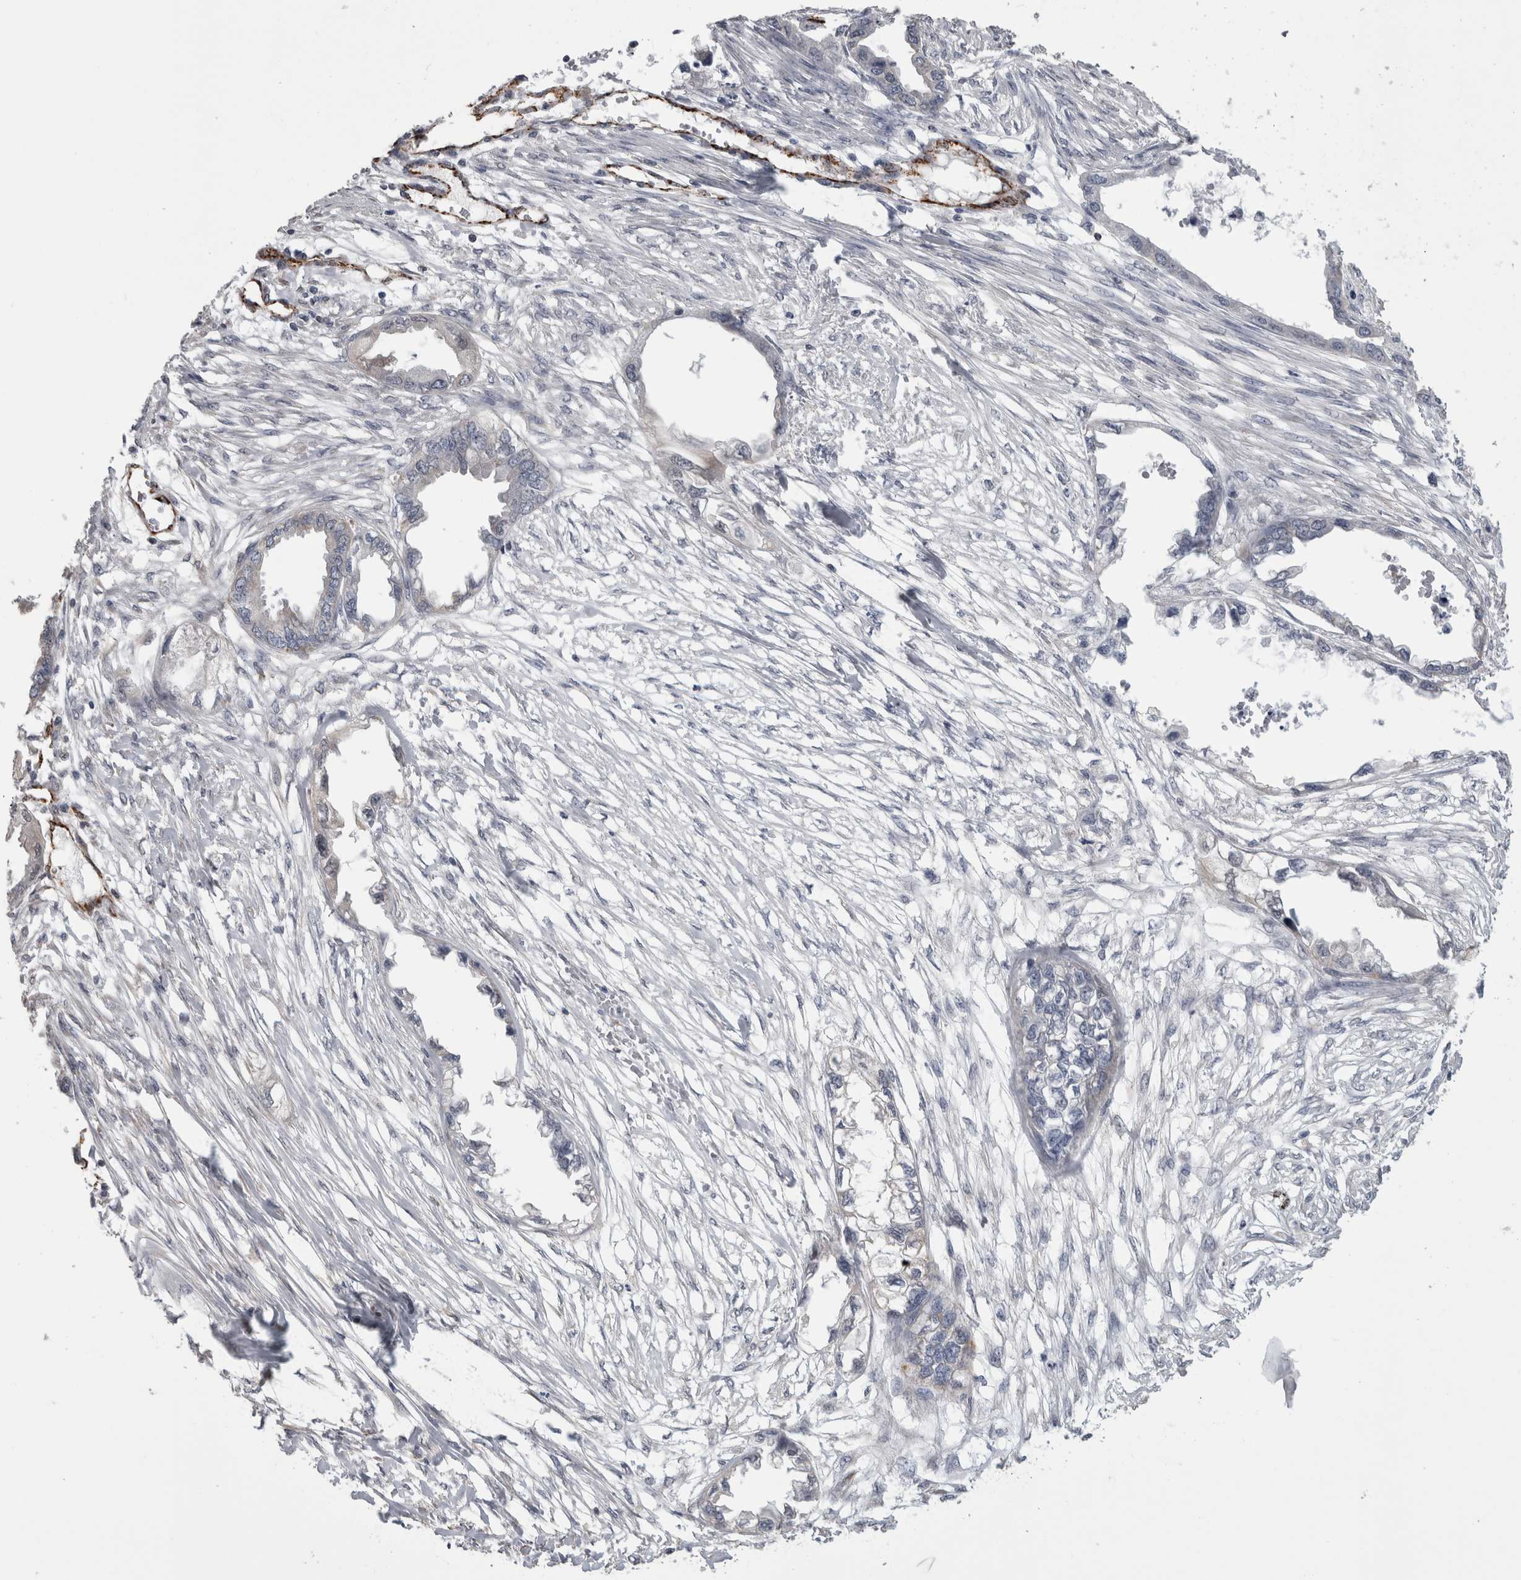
{"staining": {"intensity": "negative", "quantity": "none", "location": "none"}, "tissue": "endometrial cancer", "cell_type": "Tumor cells", "image_type": "cancer", "snomed": [{"axis": "morphology", "description": "Adenocarcinoma, NOS"}, {"axis": "morphology", "description": "Adenocarcinoma, metastatic, NOS"}, {"axis": "topography", "description": "Adipose tissue"}, {"axis": "topography", "description": "Endometrium"}], "caption": "Immunohistochemistry (IHC) image of human endometrial cancer stained for a protein (brown), which exhibits no expression in tumor cells.", "gene": "ACOT7", "patient": {"sex": "female", "age": 67}}